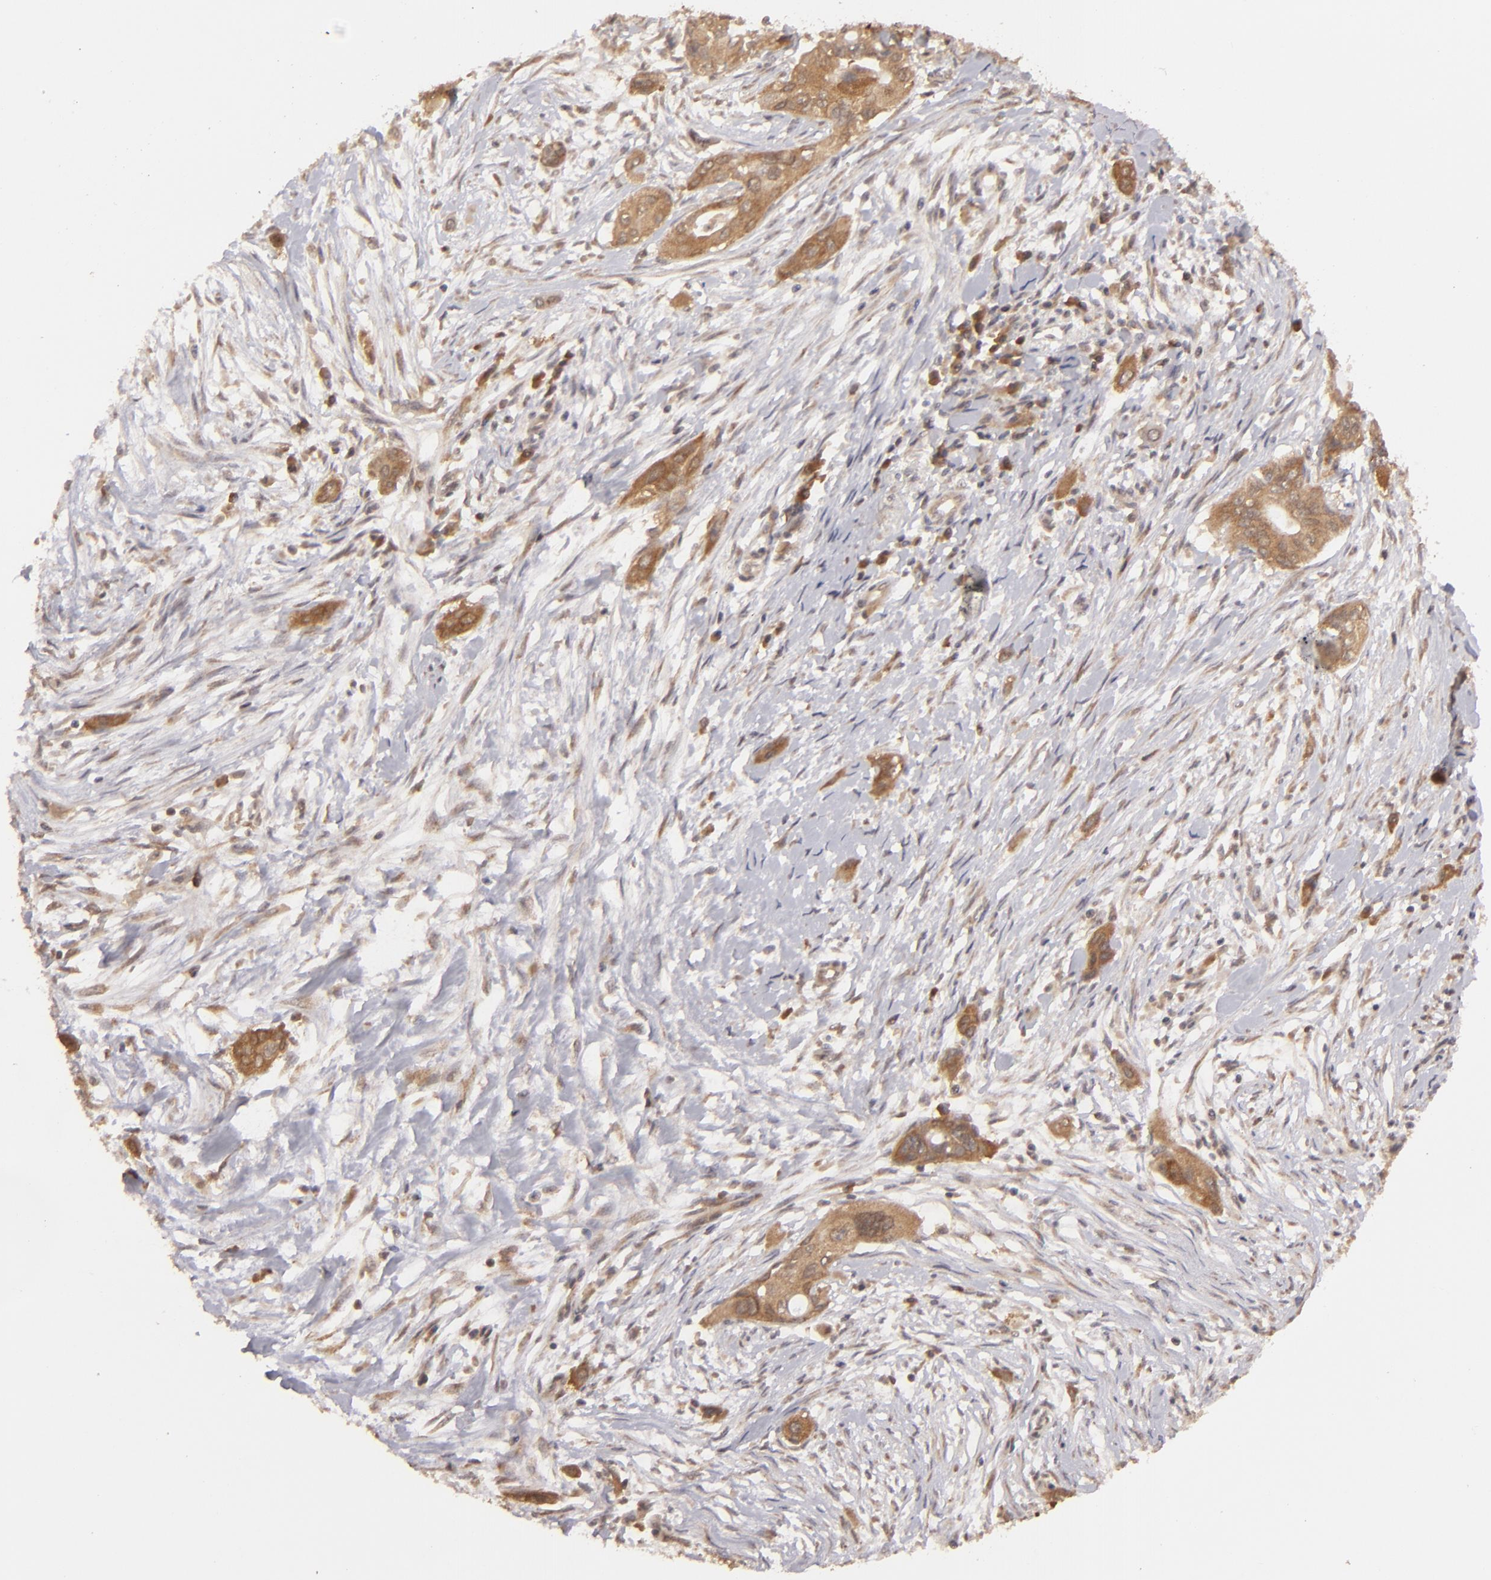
{"staining": {"intensity": "moderate", "quantity": ">75%", "location": "cytoplasmic/membranous"}, "tissue": "pancreatic cancer", "cell_type": "Tumor cells", "image_type": "cancer", "snomed": [{"axis": "morphology", "description": "Adenocarcinoma, NOS"}, {"axis": "topography", "description": "Pancreas"}], "caption": "Pancreatic adenocarcinoma was stained to show a protein in brown. There is medium levels of moderate cytoplasmic/membranous positivity in approximately >75% of tumor cells. The protein of interest is stained brown, and the nuclei are stained in blue (DAB (3,3'-diaminobenzidine) IHC with brightfield microscopy, high magnification).", "gene": "MAPK3", "patient": {"sex": "female", "age": 60}}